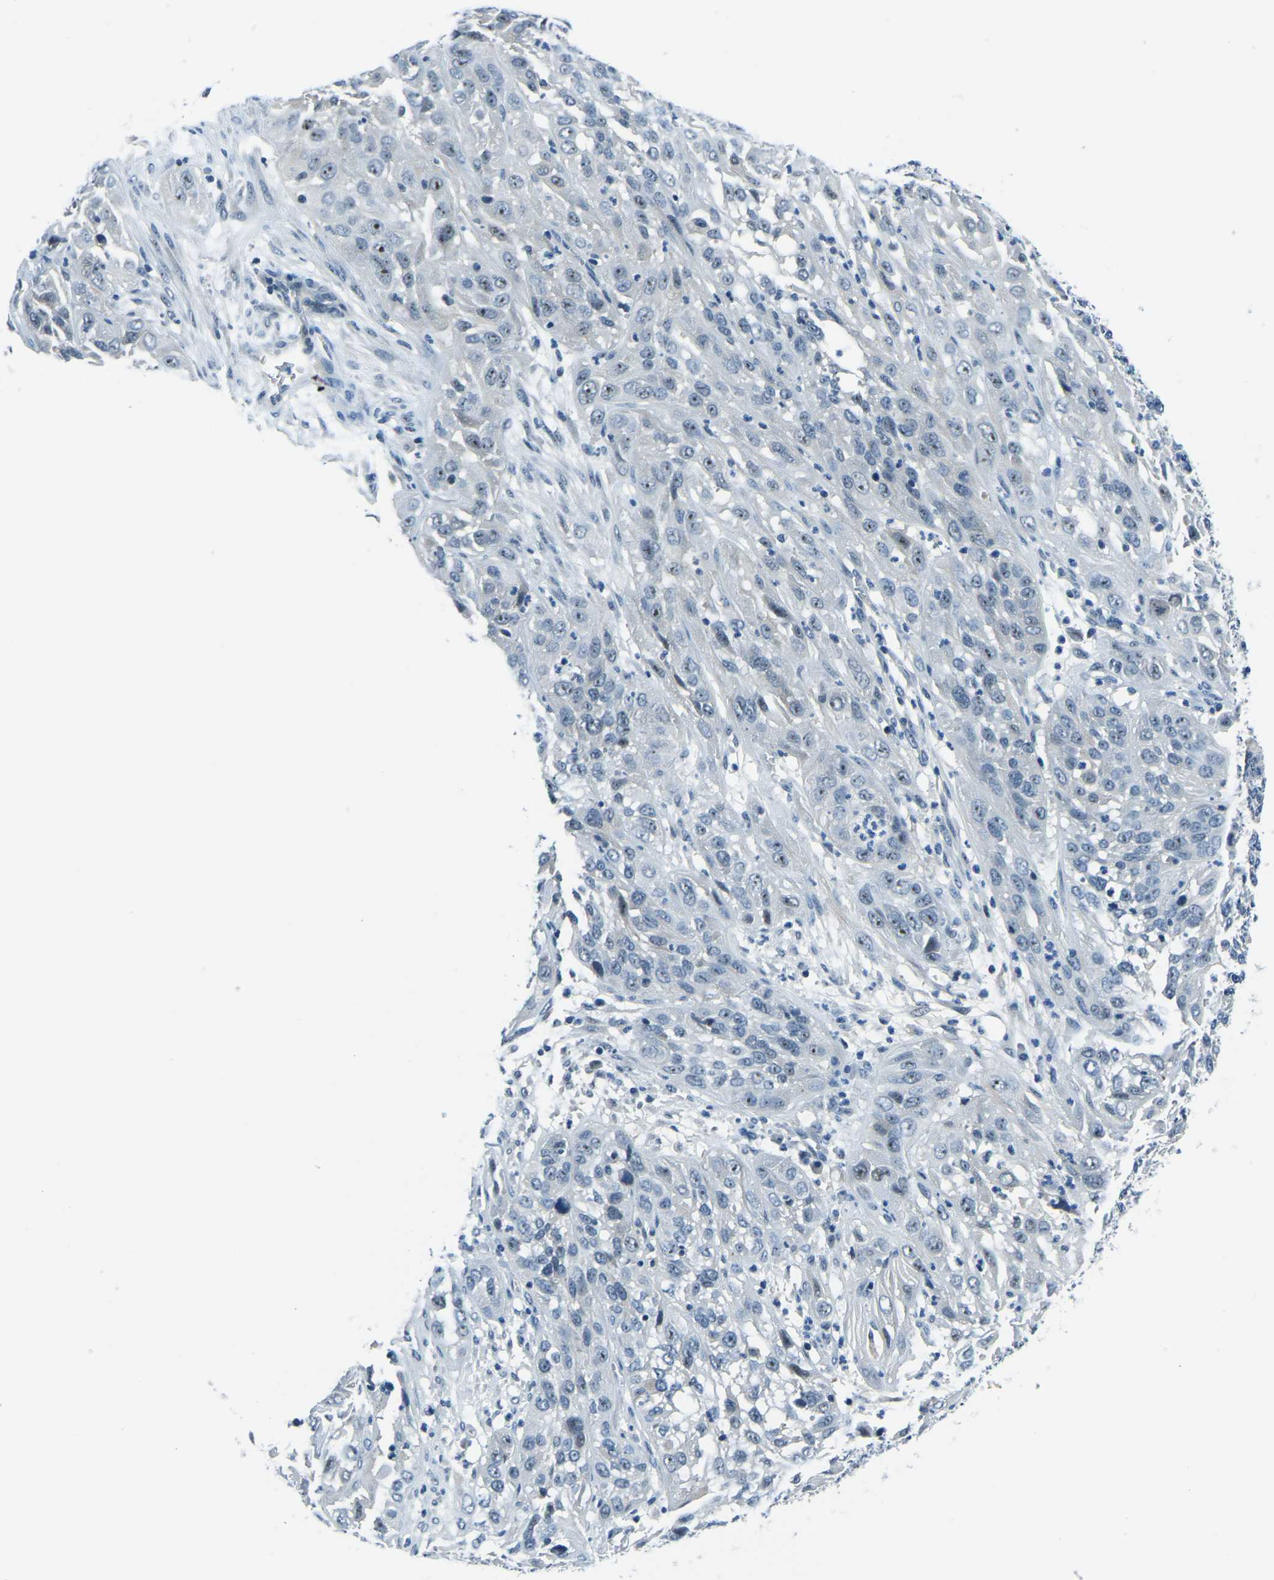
{"staining": {"intensity": "moderate", "quantity": "25%-75%", "location": "nuclear"}, "tissue": "cervical cancer", "cell_type": "Tumor cells", "image_type": "cancer", "snomed": [{"axis": "morphology", "description": "Squamous cell carcinoma, NOS"}, {"axis": "topography", "description": "Cervix"}], "caption": "Cervical cancer stained for a protein shows moderate nuclear positivity in tumor cells.", "gene": "RRP1", "patient": {"sex": "female", "age": 32}}